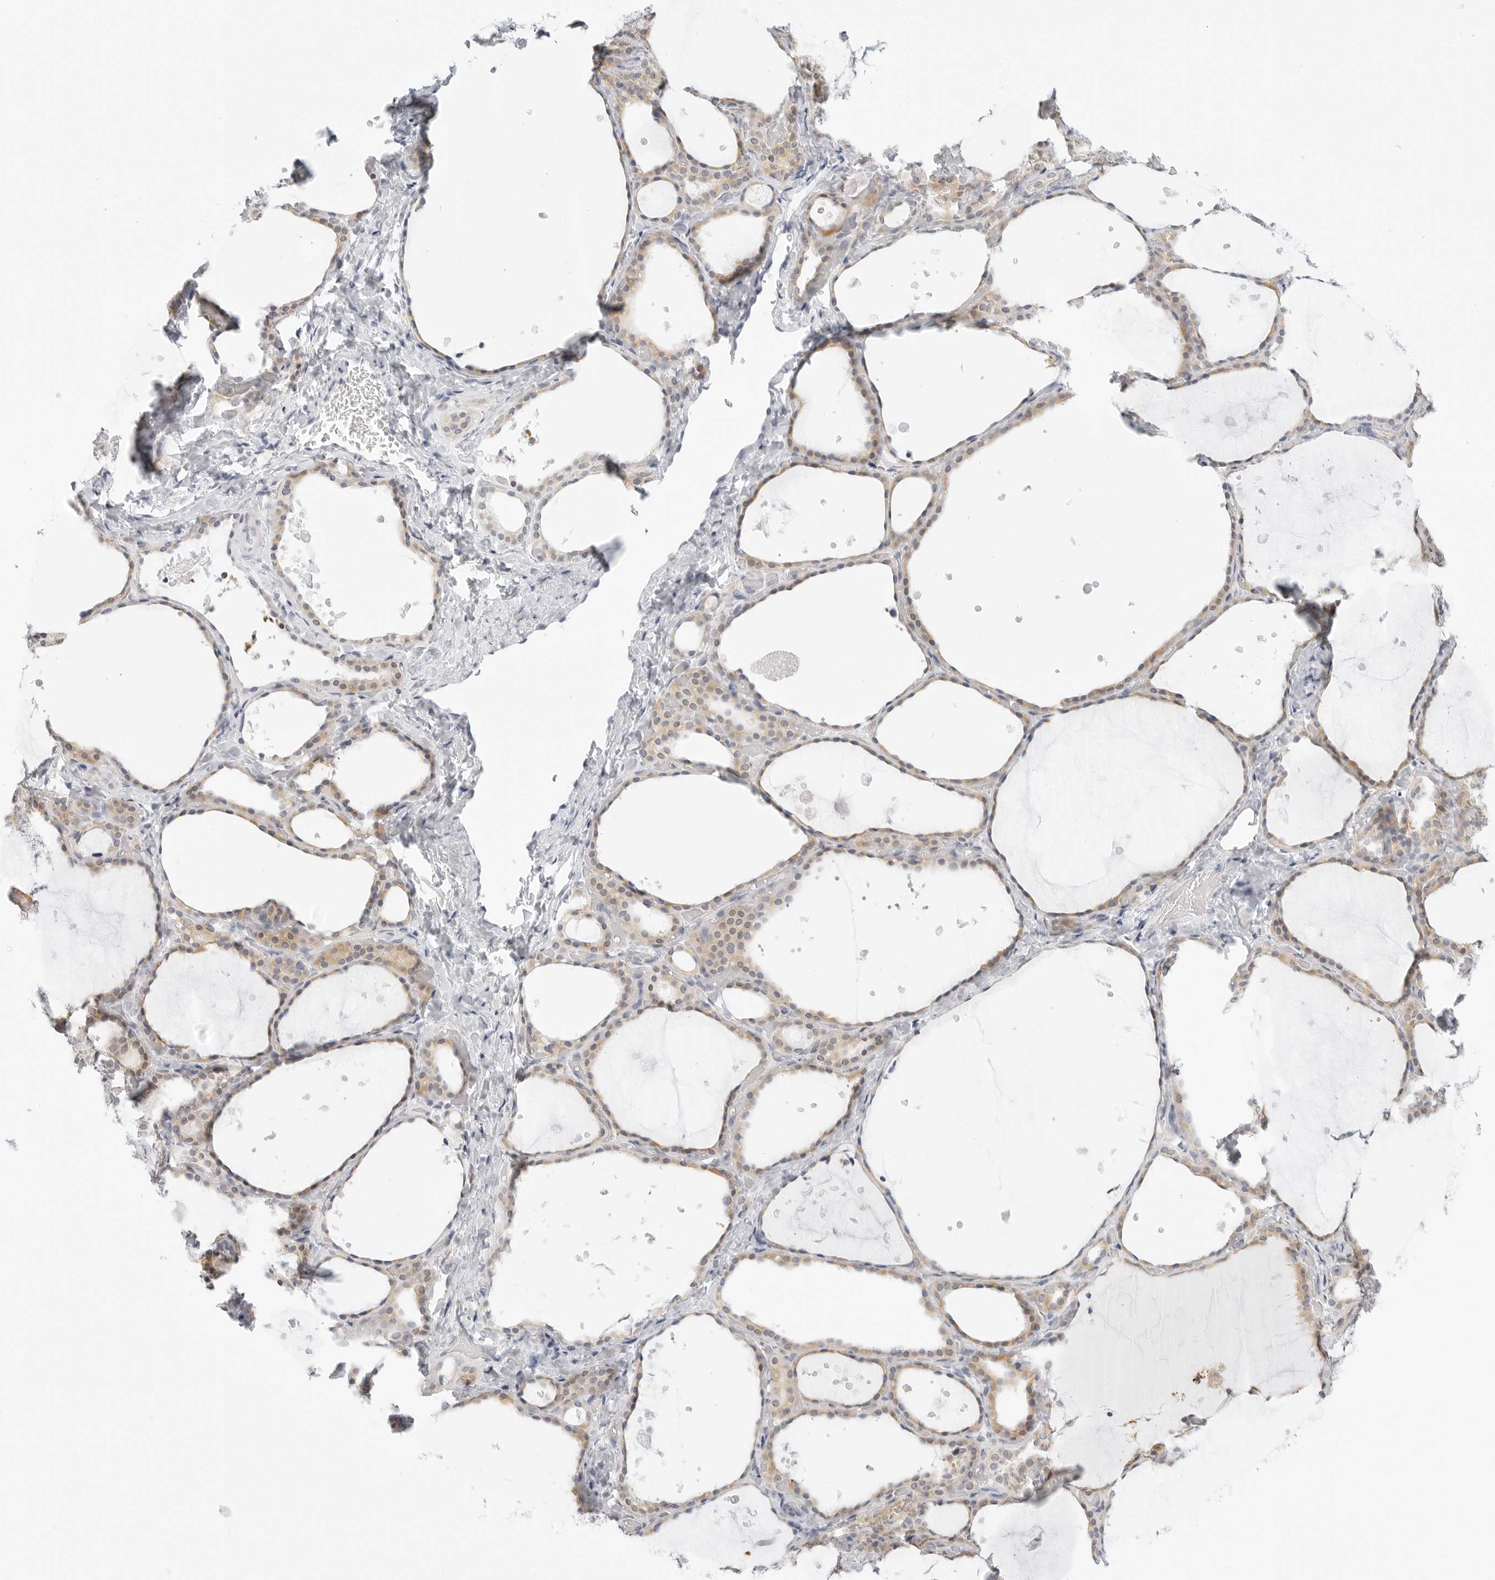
{"staining": {"intensity": "moderate", "quantity": ">75%", "location": "cytoplasmic/membranous"}, "tissue": "thyroid gland", "cell_type": "Glandular cells", "image_type": "normal", "snomed": [{"axis": "morphology", "description": "Normal tissue, NOS"}, {"axis": "topography", "description": "Thyroid gland"}], "caption": "A brown stain highlights moderate cytoplasmic/membranous expression of a protein in glandular cells of unremarkable human thyroid gland. (Brightfield microscopy of DAB IHC at high magnification).", "gene": "THEM4", "patient": {"sex": "female", "age": 44}}